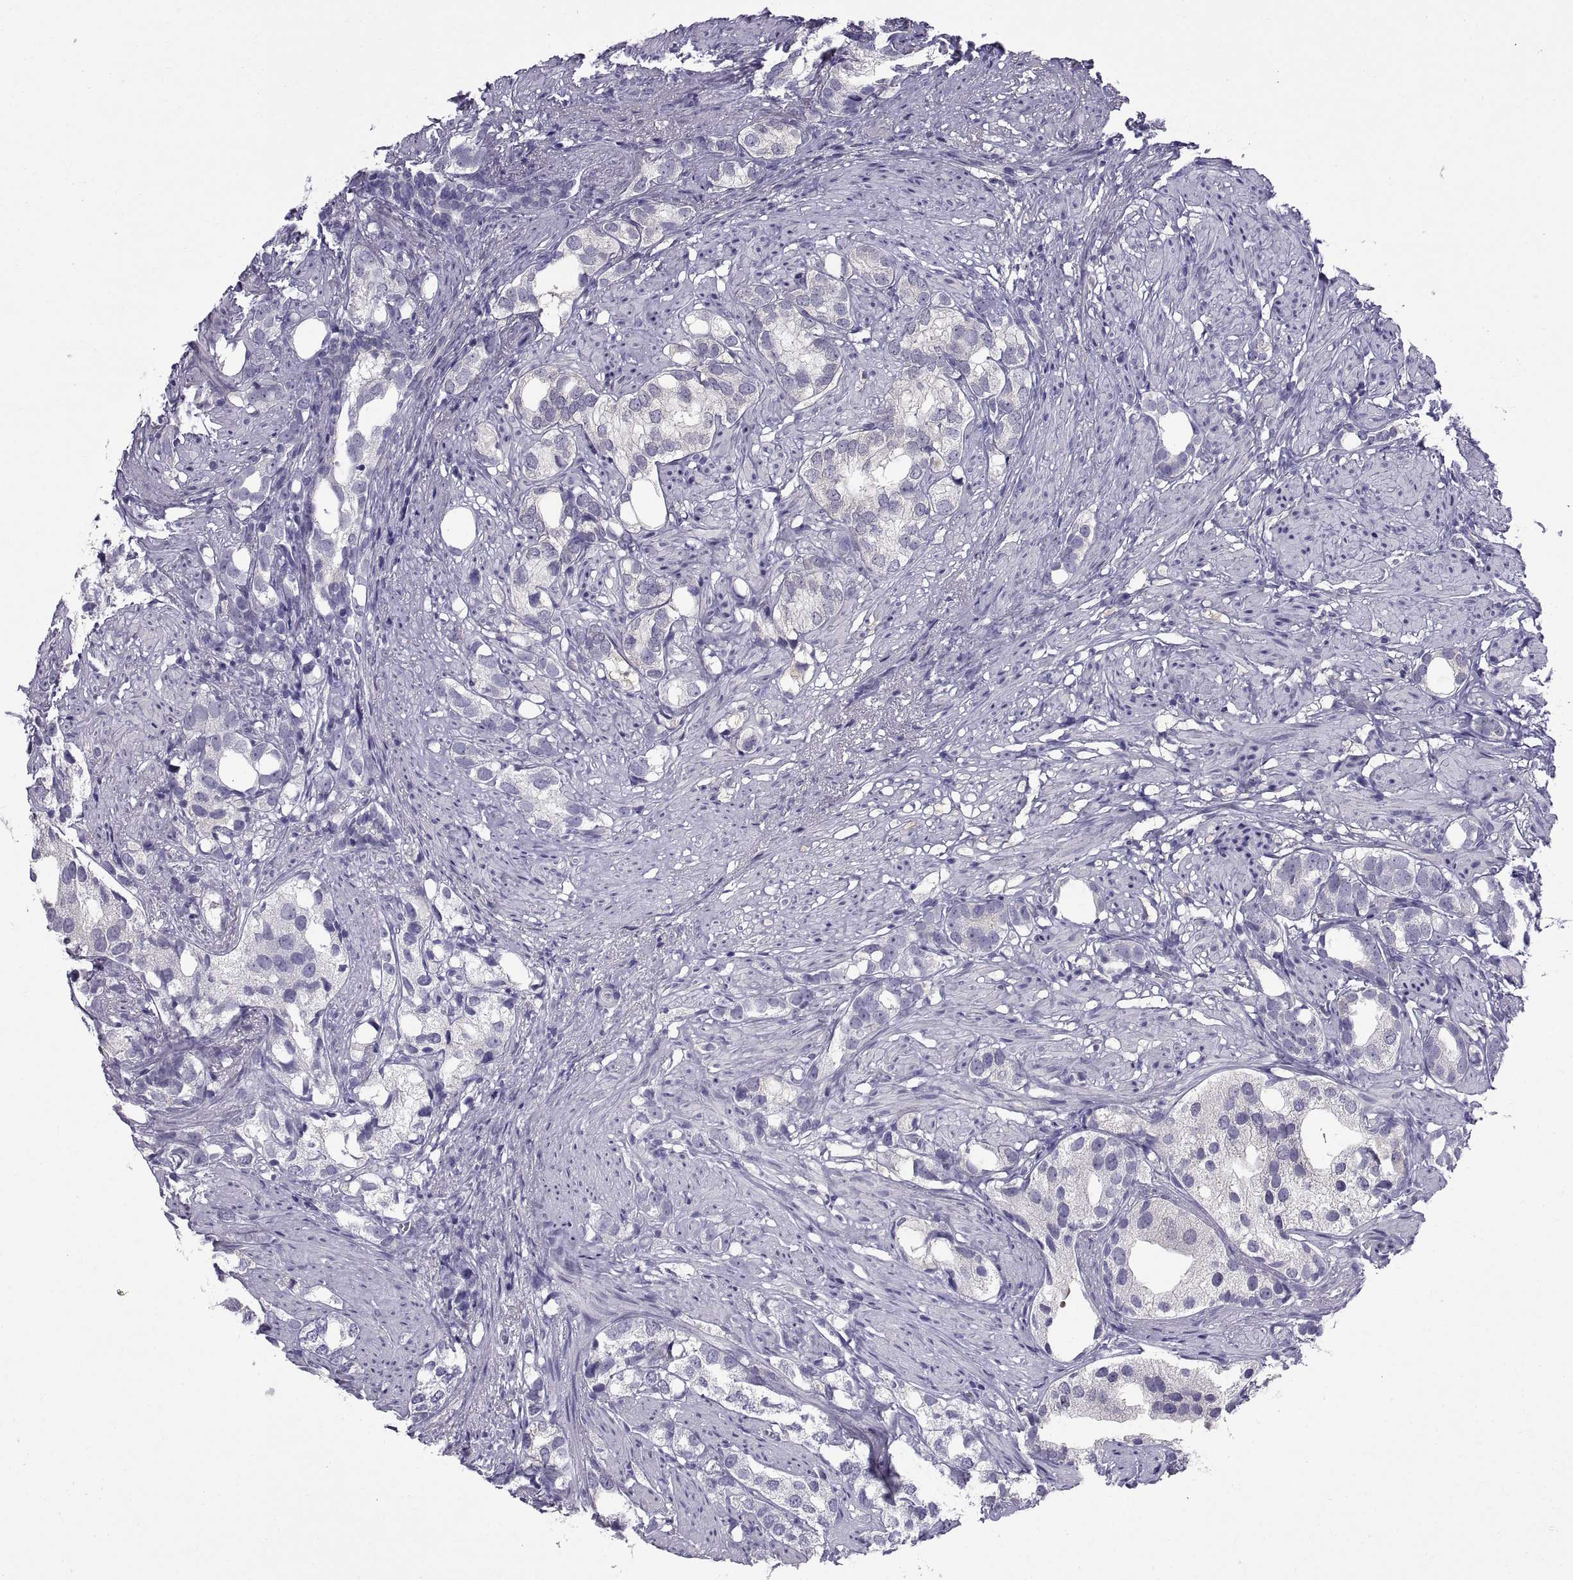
{"staining": {"intensity": "negative", "quantity": "none", "location": "none"}, "tissue": "prostate cancer", "cell_type": "Tumor cells", "image_type": "cancer", "snomed": [{"axis": "morphology", "description": "Adenocarcinoma, High grade"}, {"axis": "topography", "description": "Prostate"}], "caption": "This image is of prostate cancer stained with immunohistochemistry (IHC) to label a protein in brown with the nuclei are counter-stained blue. There is no staining in tumor cells.", "gene": "SPDYE1", "patient": {"sex": "male", "age": 82}}